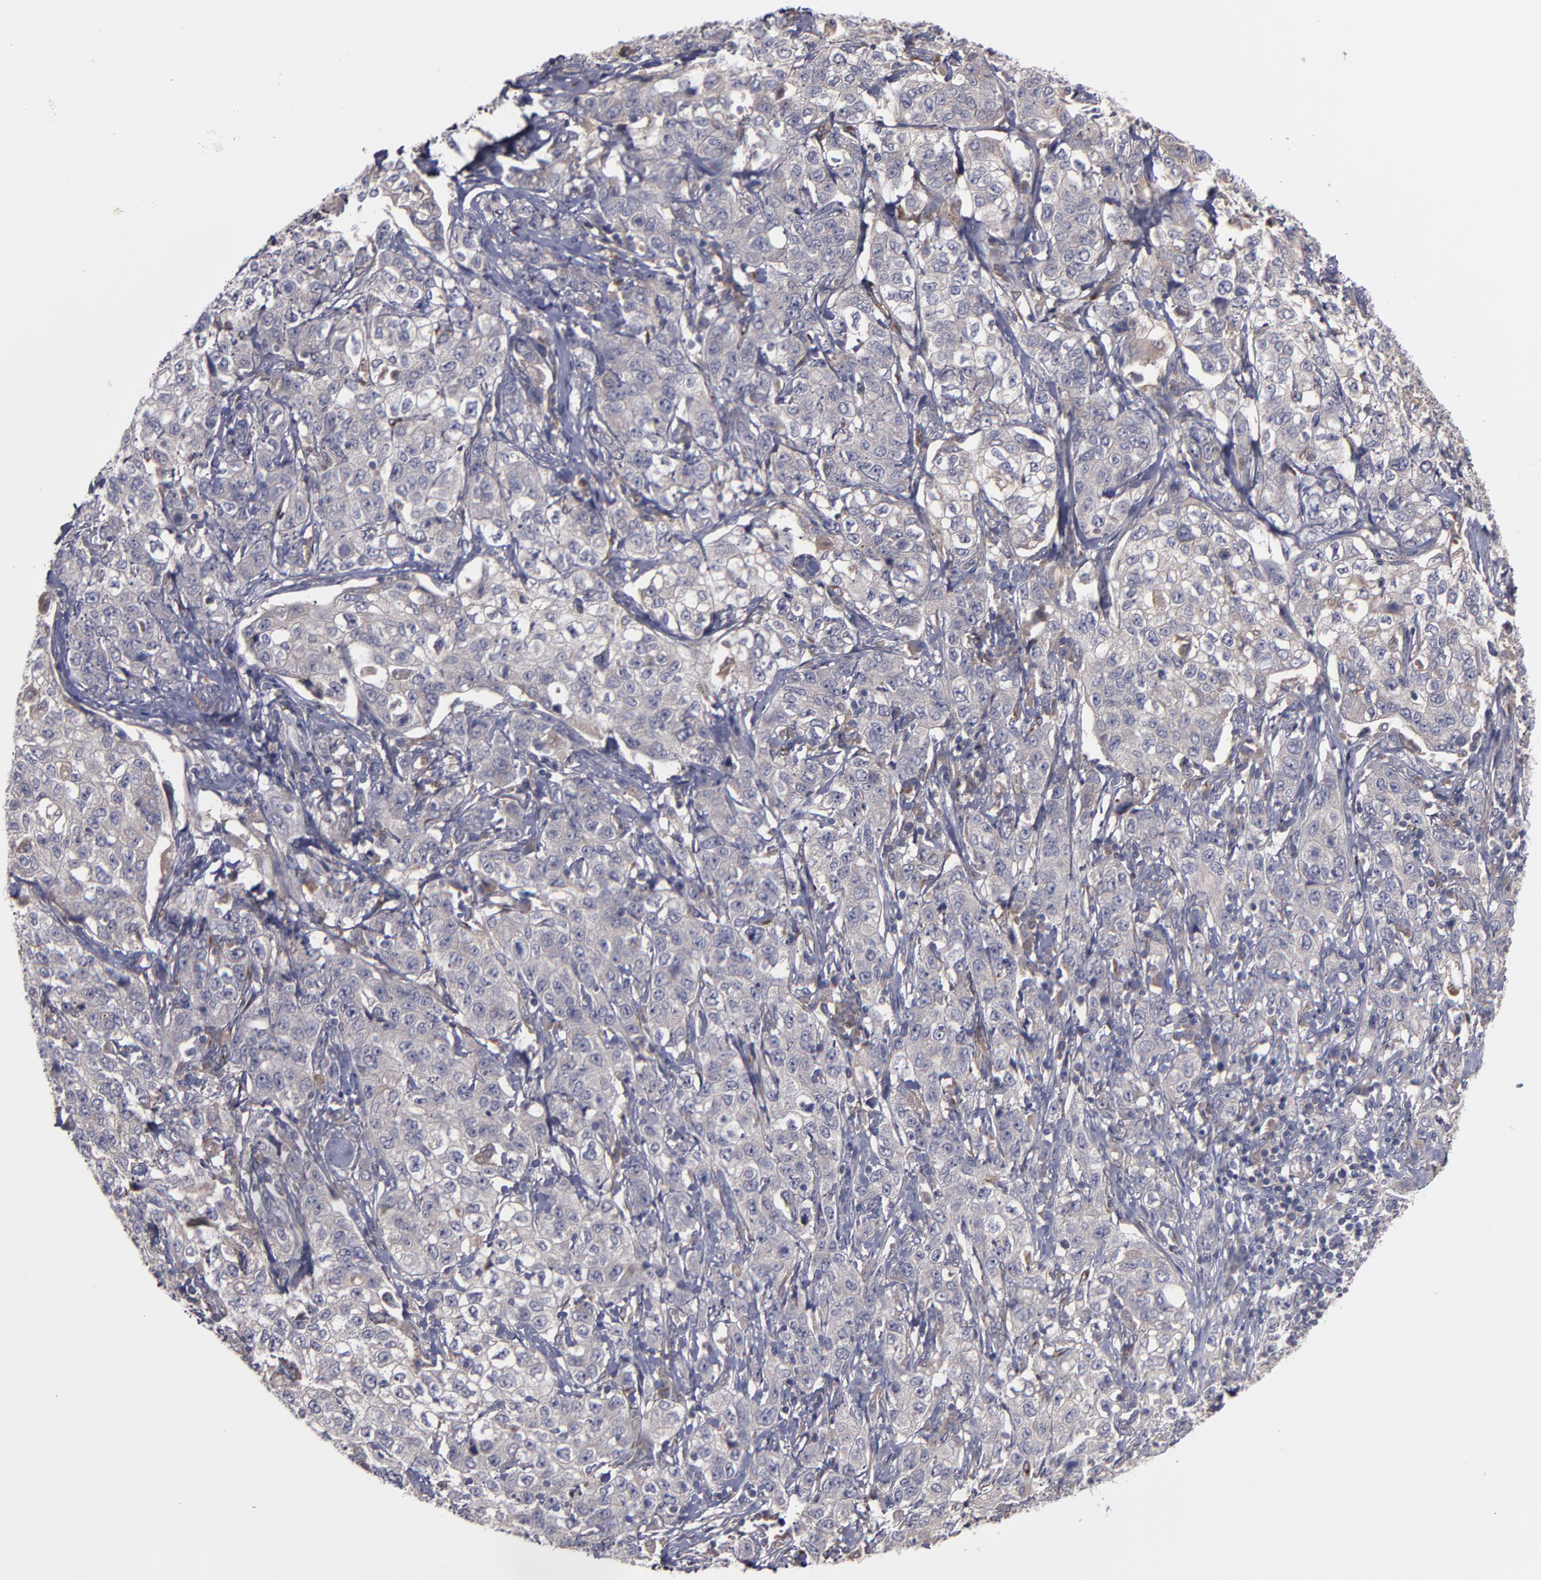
{"staining": {"intensity": "weak", "quantity": ">75%", "location": "cytoplasmic/membranous"}, "tissue": "stomach cancer", "cell_type": "Tumor cells", "image_type": "cancer", "snomed": [{"axis": "morphology", "description": "Adenocarcinoma, NOS"}, {"axis": "topography", "description": "Stomach"}], "caption": "Adenocarcinoma (stomach) tissue exhibits weak cytoplasmic/membranous expression in approximately >75% of tumor cells Using DAB (3,3'-diaminobenzidine) (brown) and hematoxylin (blue) stains, captured at high magnification using brightfield microscopy.", "gene": "MMP11", "patient": {"sex": "male", "age": 48}}